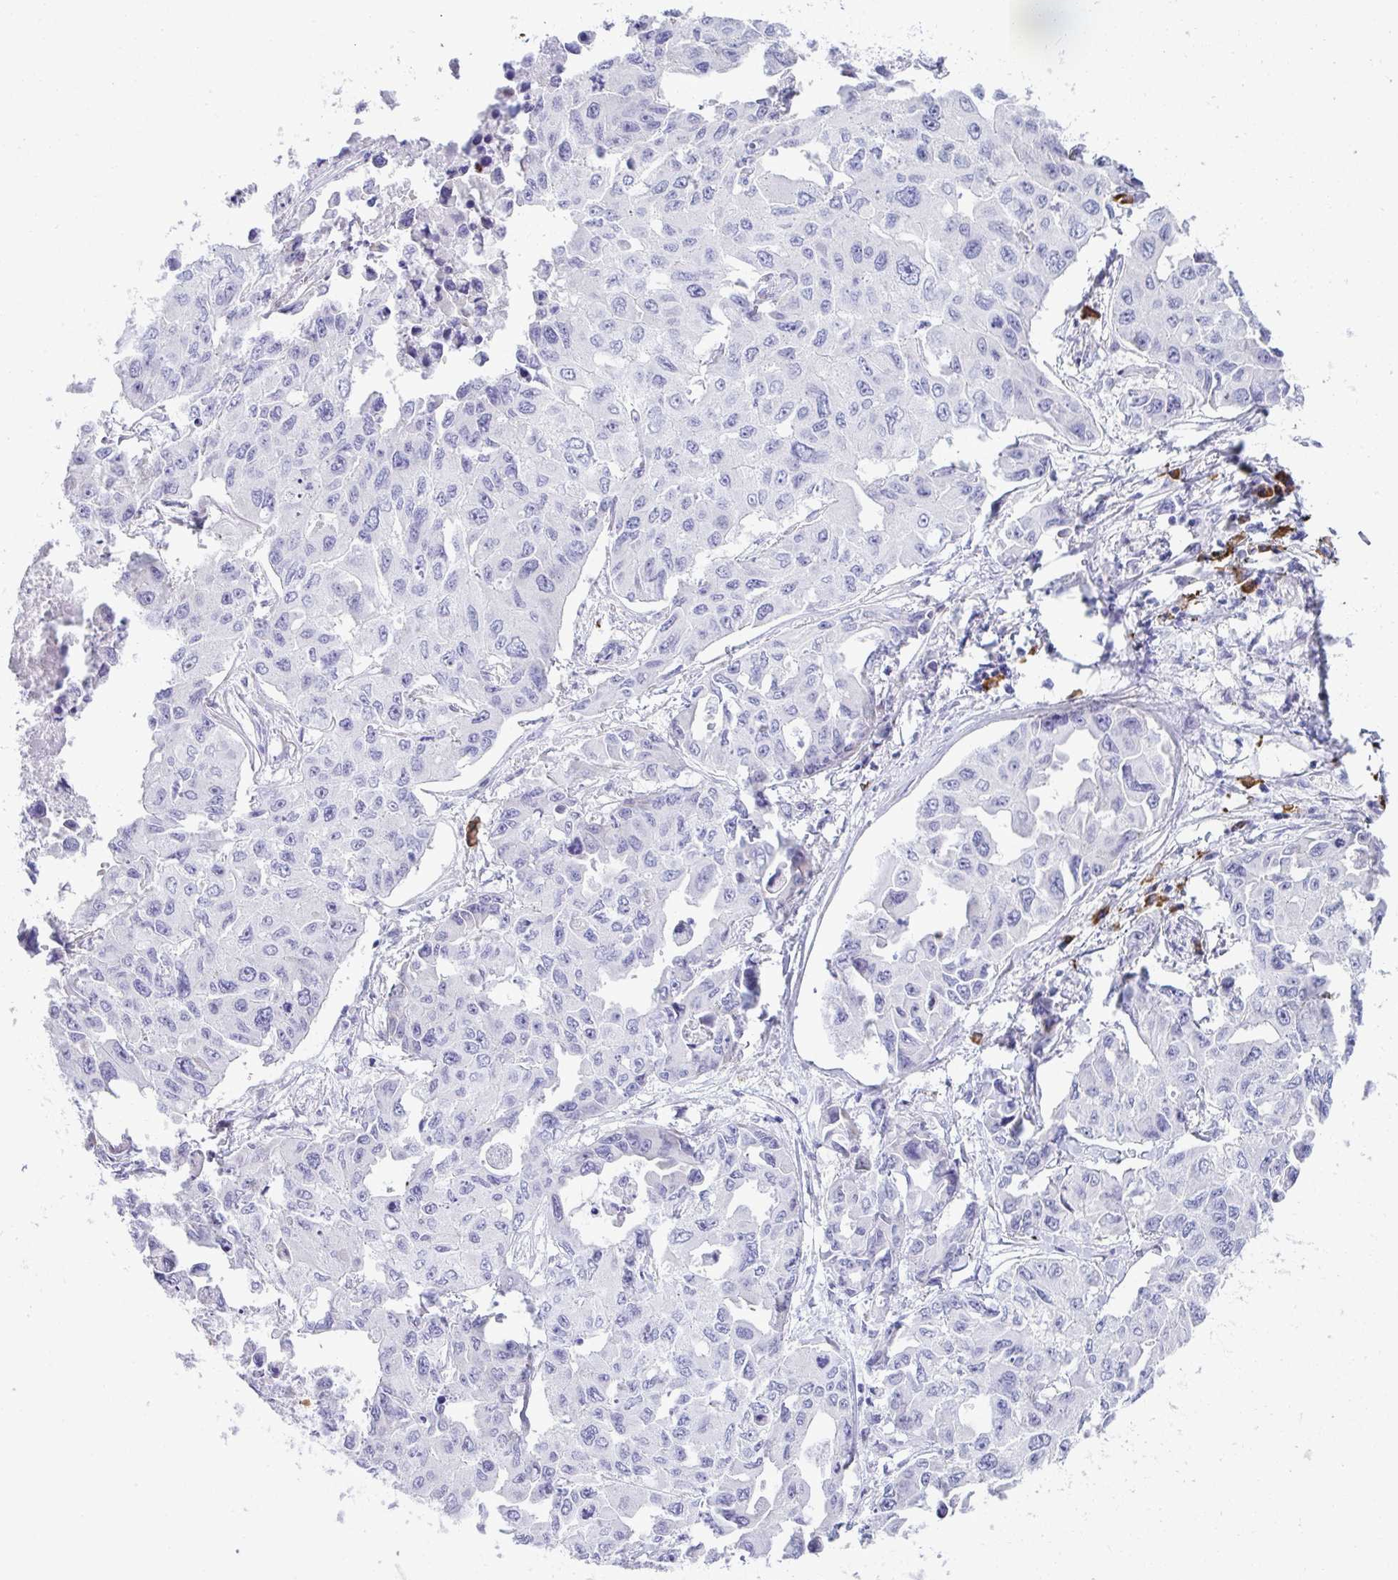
{"staining": {"intensity": "negative", "quantity": "none", "location": "none"}, "tissue": "lung cancer", "cell_type": "Tumor cells", "image_type": "cancer", "snomed": [{"axis": "morphology", "description": "Adenocarcinoma, NOS"}, {"axis": "topography", "description": "Lung"}], "caption": "Immunohistochemical staining of adenocarcinoma (lung) demonstrates no significant expression in tumor cells. (Immunohistochemistry, brightfield microscopy, high magnification).", "gene": "PUS7L", "patient": {"sex": "male", "age": 64}}